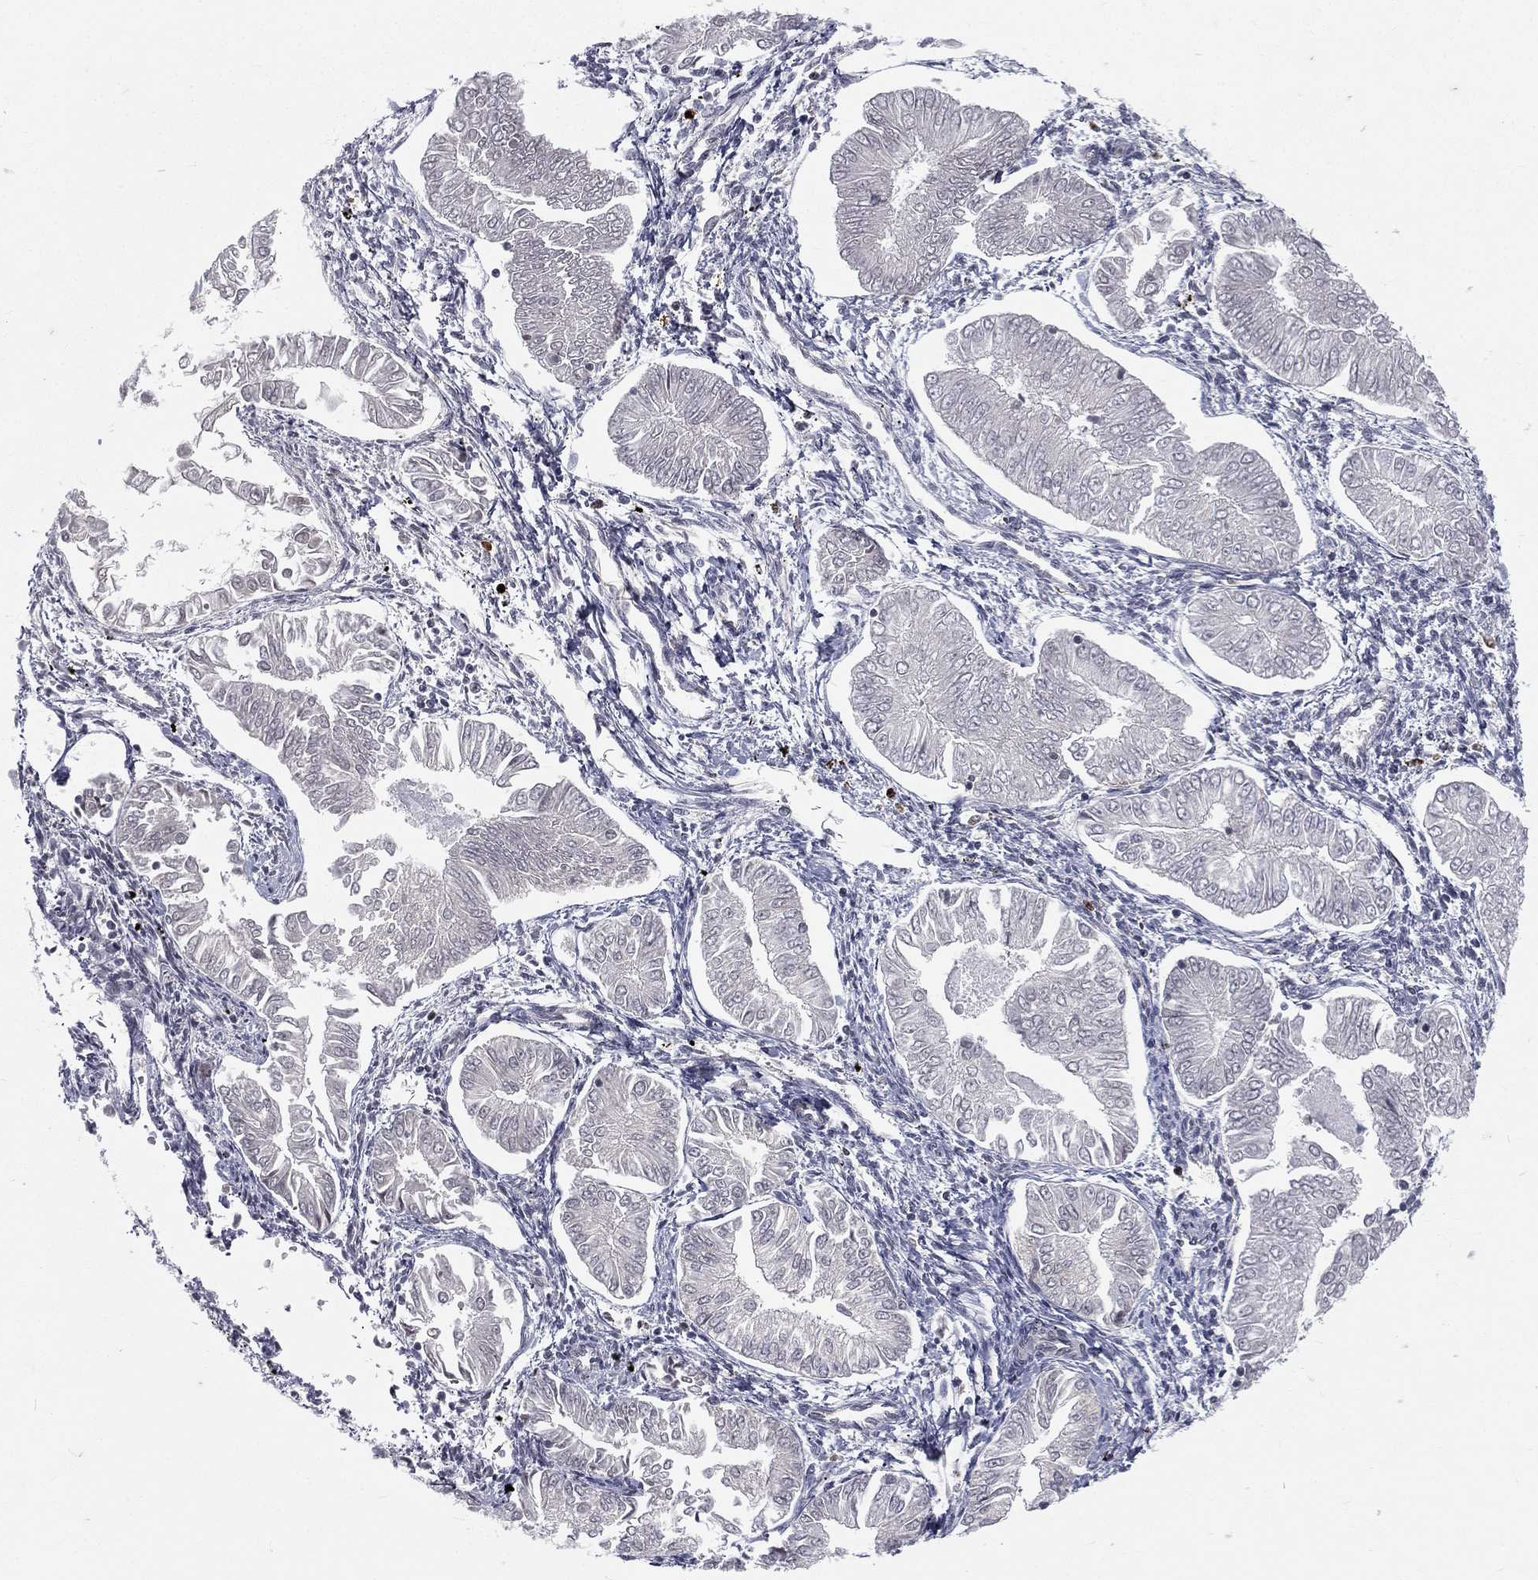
{"staining": {"intensity": "negative", "quantity": "none", "location": "none"}, "tissue": "endometrial cancer", "cell_type": "Tumor cells", "image_type": "cancer", "snomed": [{"axis": "morphology", "description": "Adenocarcinoma, NOS"}, {"axis": "topography", "description": "Endometrium"}], "caption": "Immunohistochemistry of adenocarcinoma (endometrial) displays no expression in tumor cells. Brightfield microscopy of IHC stained with DAB (brown) and hematoxylin (blue), captured at high magnification.", "gene": "MORC2", "patient": {"sex": "female", "age": 53}}